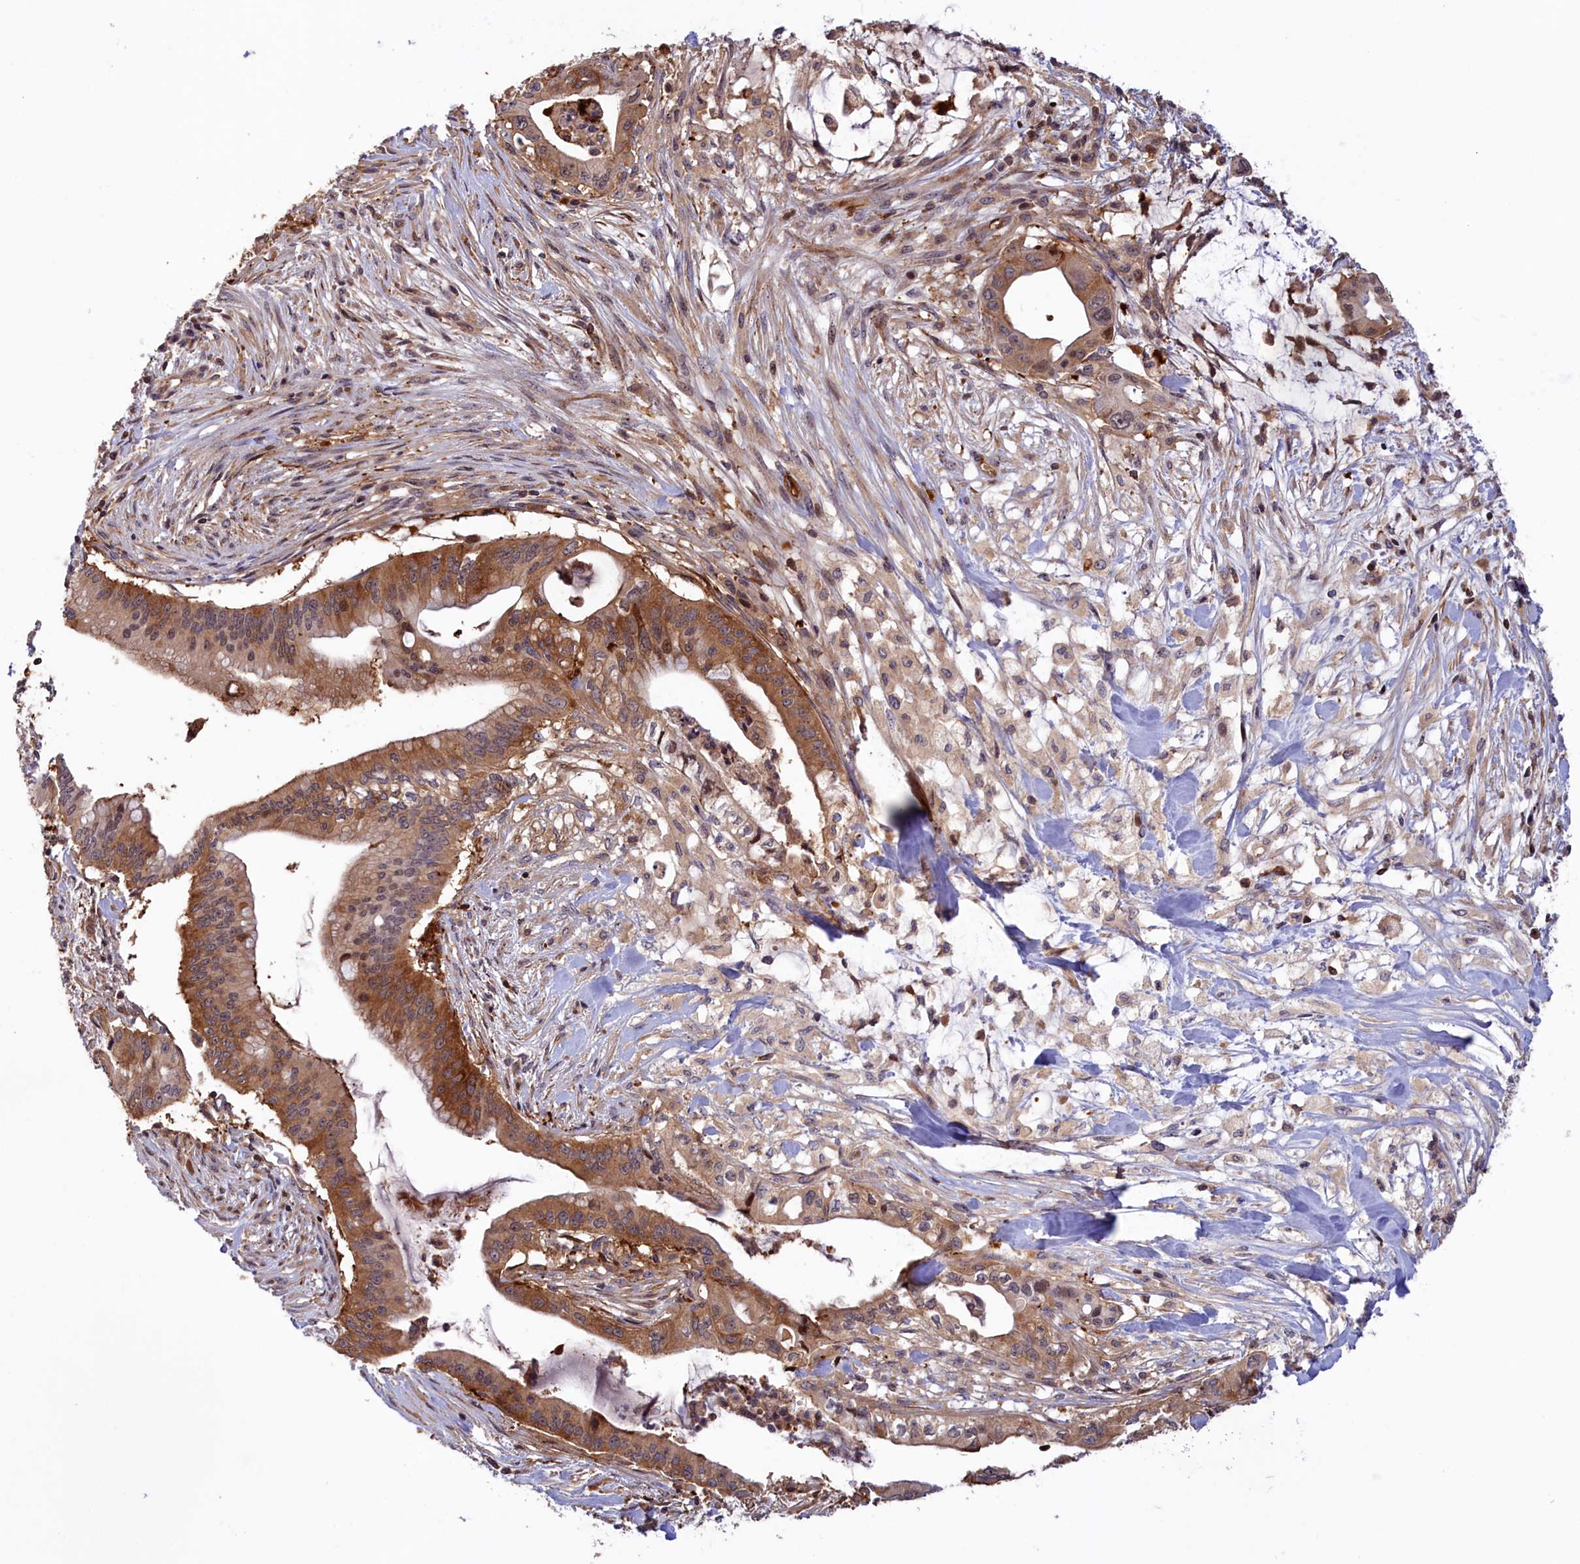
{"staining": {"intensity": "moderate", "quantity": ">75%", "location": "cytoplasmic/membranous"}, "tissue": "pancreatic cancer", "cell_type": "Tumor cells", "image_type": "cancer", "snomed": [{"axis": "morphology", "description": "Adenocarcinoma, NOS"}, {"axis": "topography", "description": "Pancreas"}], "caption": "This micrograph exhibits immunohistochemistry staining of pancreatic adenocarcinoma, with medium moderate cytoplasmic/membranous staining in approximately >75% of tumor cells.", "gene": "NEURL4", "patient": {"sex": "male", "age": 46}}